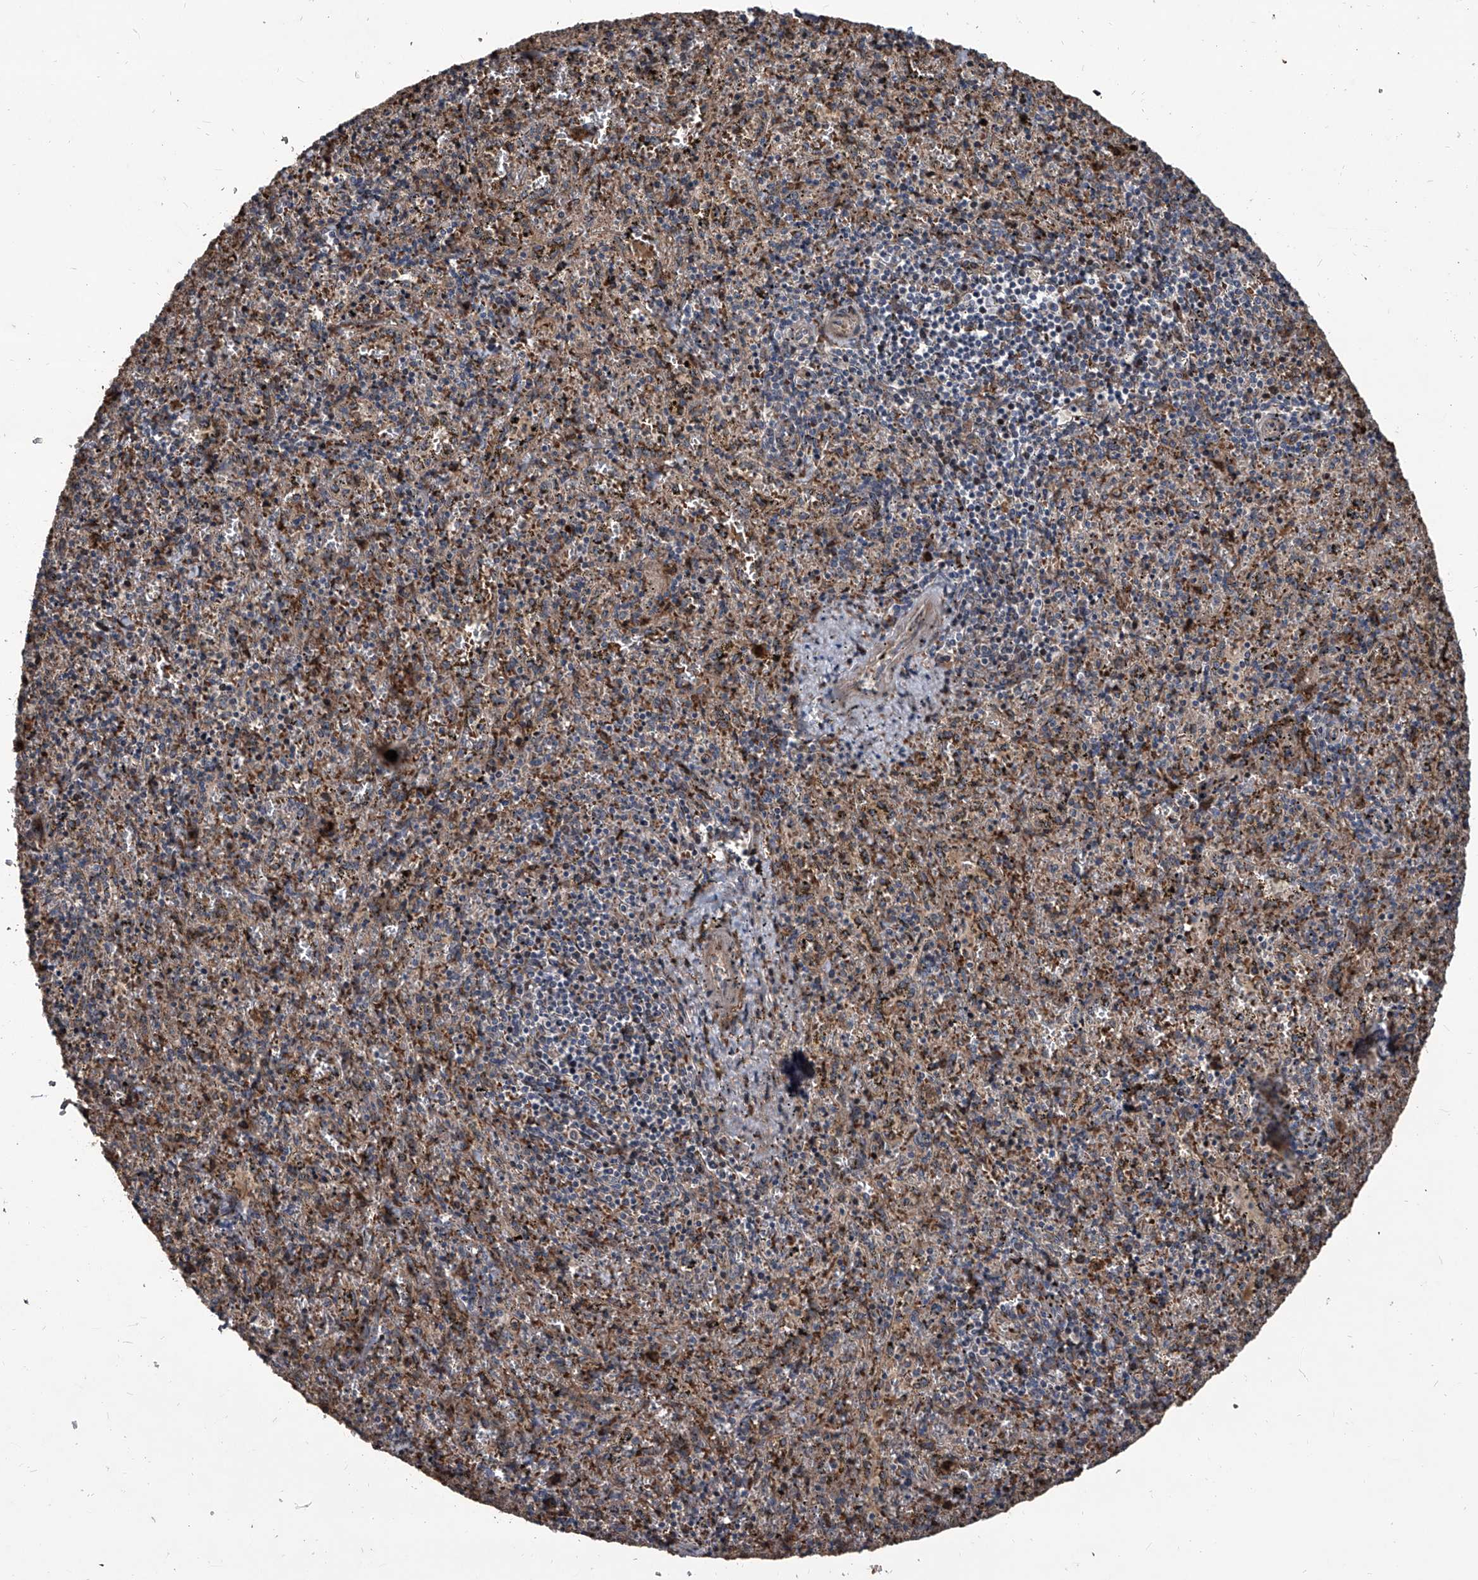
{"staining": {"intensity": "moderate", "quantity": "<25%", "location": "cytoplasmic/membranous"}, "tissue": "spleen", "cell_type": "Cells in red pulp", "image_type": "normal", "snomed": [{"axis": "morphology", "description": "Normal tissue, NOS"}, {"axis": "topography", "description": "Spleen"}], "caption": "This micrograph demonstrates normal spleen stained with IHC to label a protein in brown. The cytoplasmic/membranous of cells in red pulp show moderate positivity for the protein. Nuclei are counter-stained blue.", "gene": "EVA1C", "patient": {"sex": "male", "age": 11}}